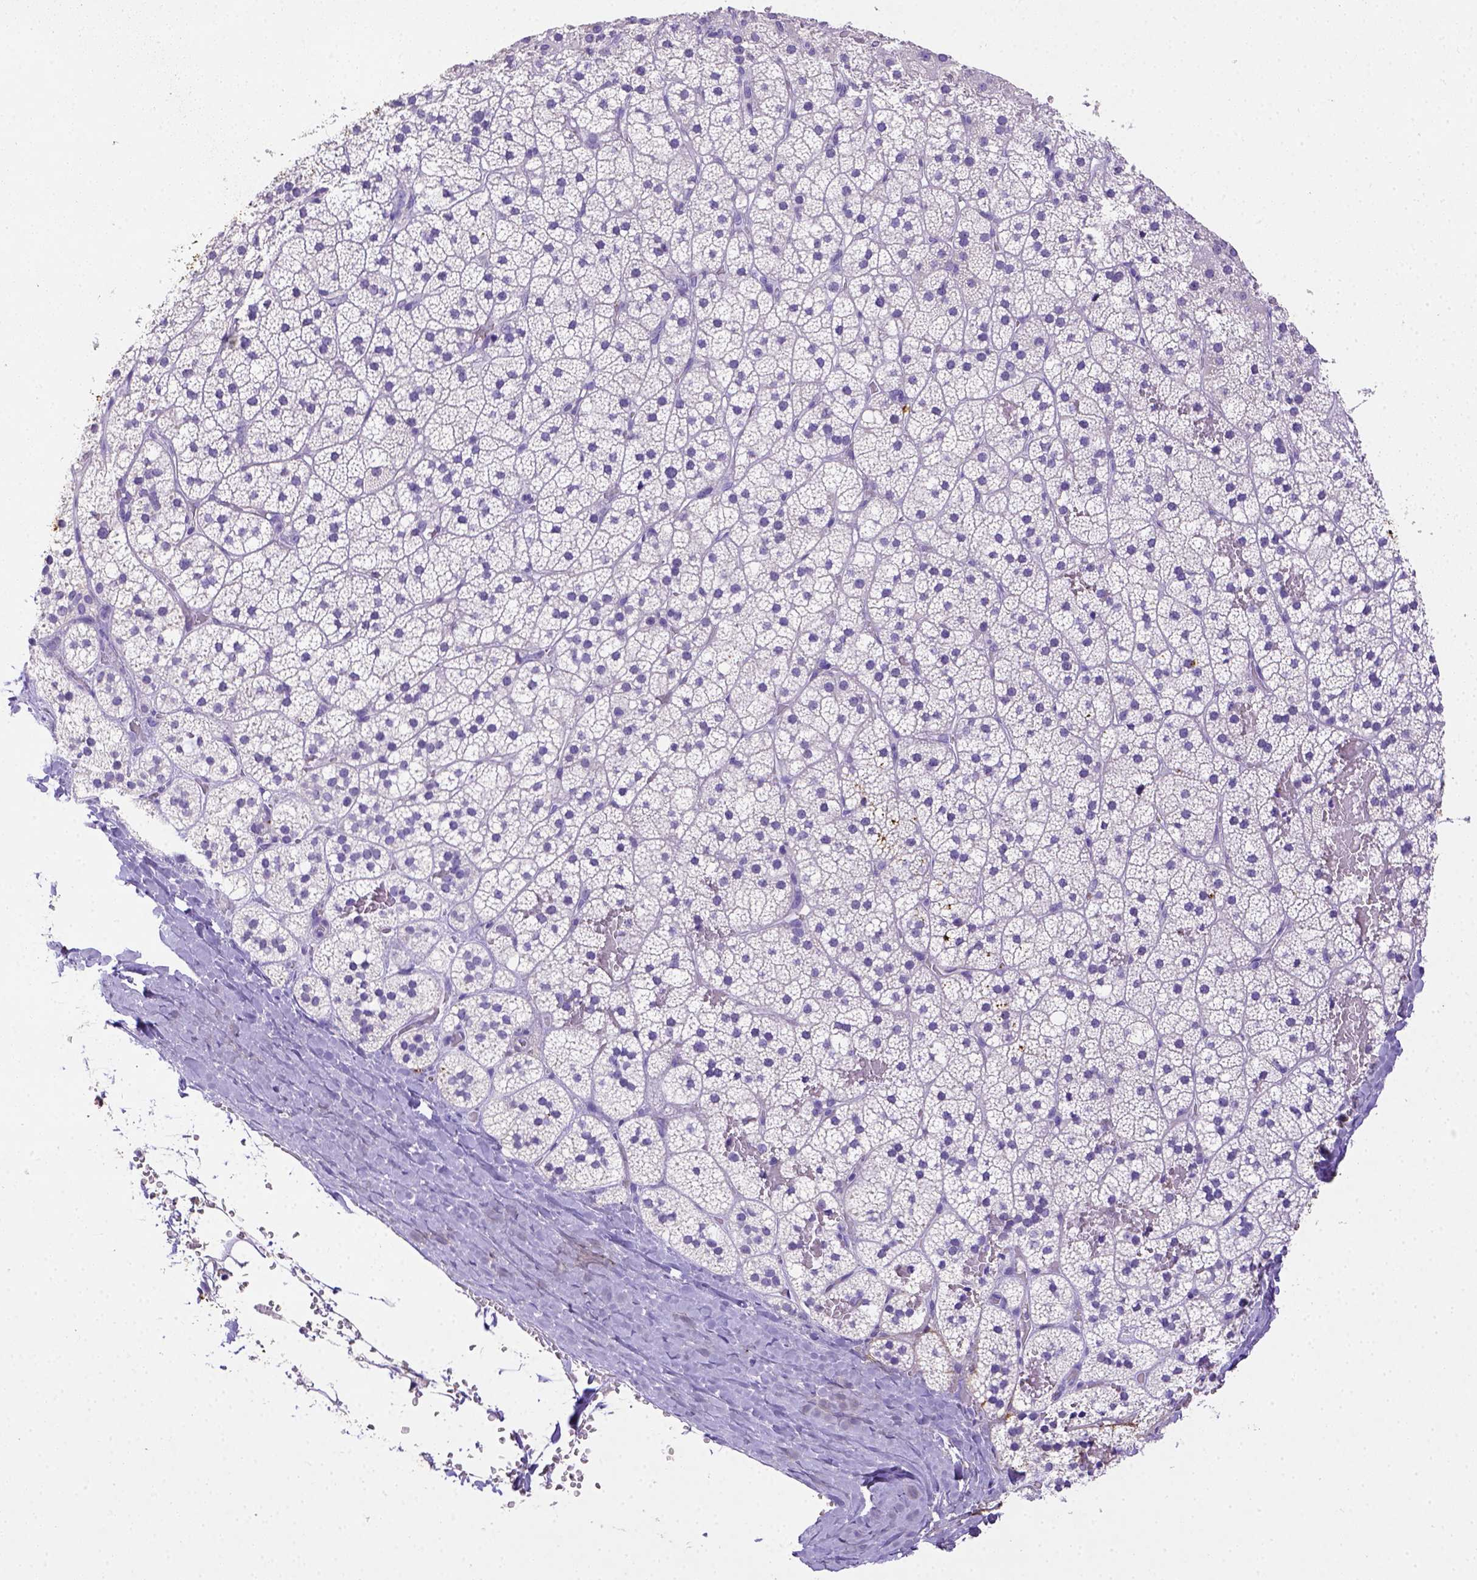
{"staining": {"intensity": "moderate", "quantity": "25%-75%", "location": "cytoplasmic/membranous"}, "tissue": "adrenal gland", "cell_type": "Glandular cells", "image_type": "normal", "snomed": [{"axis": "morphology", "description": "Normal tissue, NOS"}, {"axis": "topography", "description": "Adrenal gland"}], "caption": "Protein expression by immunohistochemistry shows moderate cytoplasmic/membranous expression in approximately 25%-75% of glandular cells in benign adrenal gland. (Brightfield microscopy of DAB IHC at high magnification).", "gene": "B3GAT1", "patient": {"sex": "male", "age": 53}}